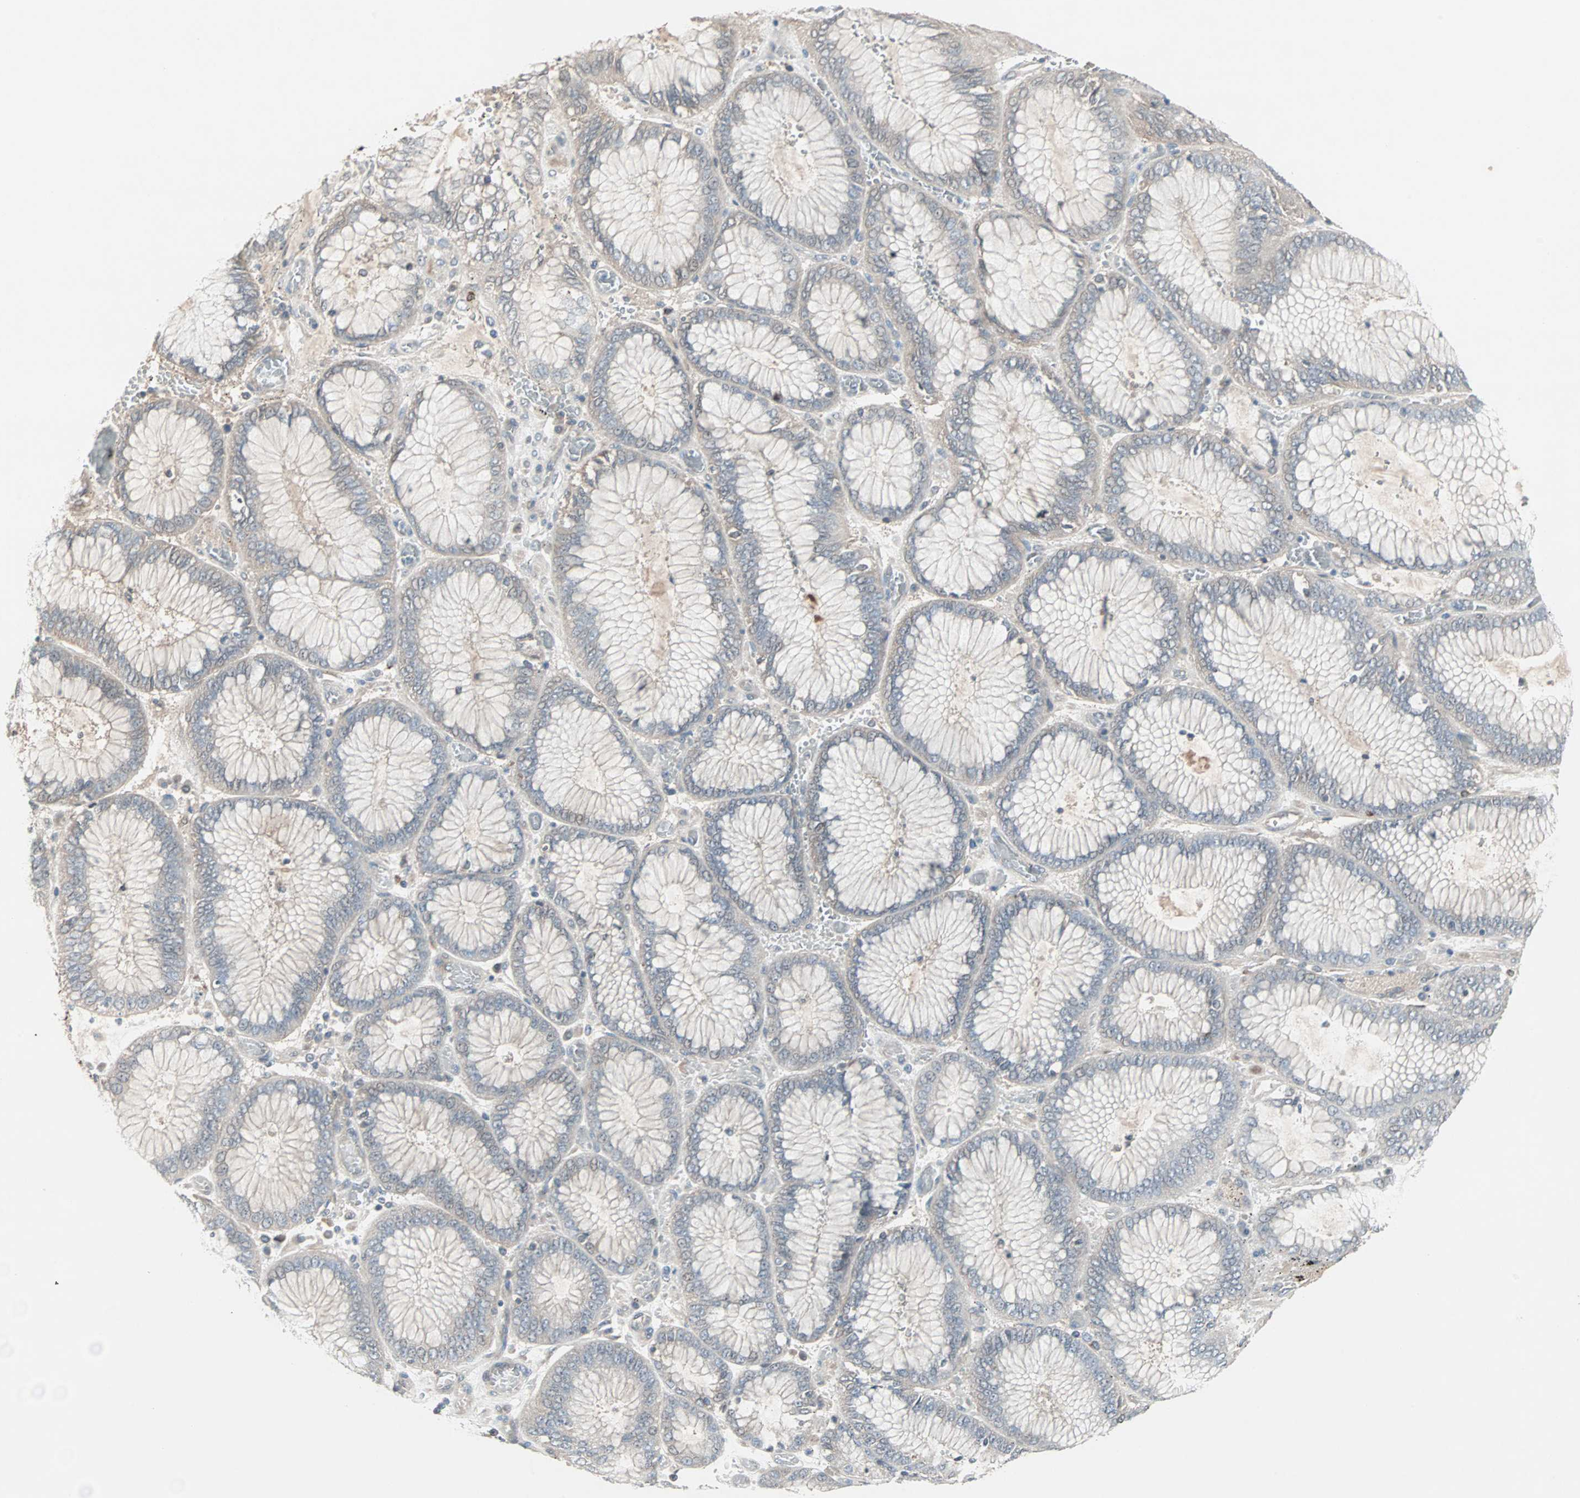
{"staining": {"intensity": "negative", "quantity": "none", "location": "none"}, "tissue": "stomach cancer", "cell_type": "Tumor cells", "image_type": "cancer", "snomed": [{"axis": "morphology", "description": "Normal tissue, NOS"}, {"axis": "morphology", "description": "Adenocarcinoma, NOS"}, {"axis": "topography", "description": "Stomach, upper"}, {"axis": "topography", "description": "Stomach"}], "caption": "Immunohistochemical staining of adenocarcinoma (stomach) demonstrates no significant staining in tumor cells.", "gene": "JMJD7-PLA2G4B", "patient": {"sex": "male", "age": 76}}